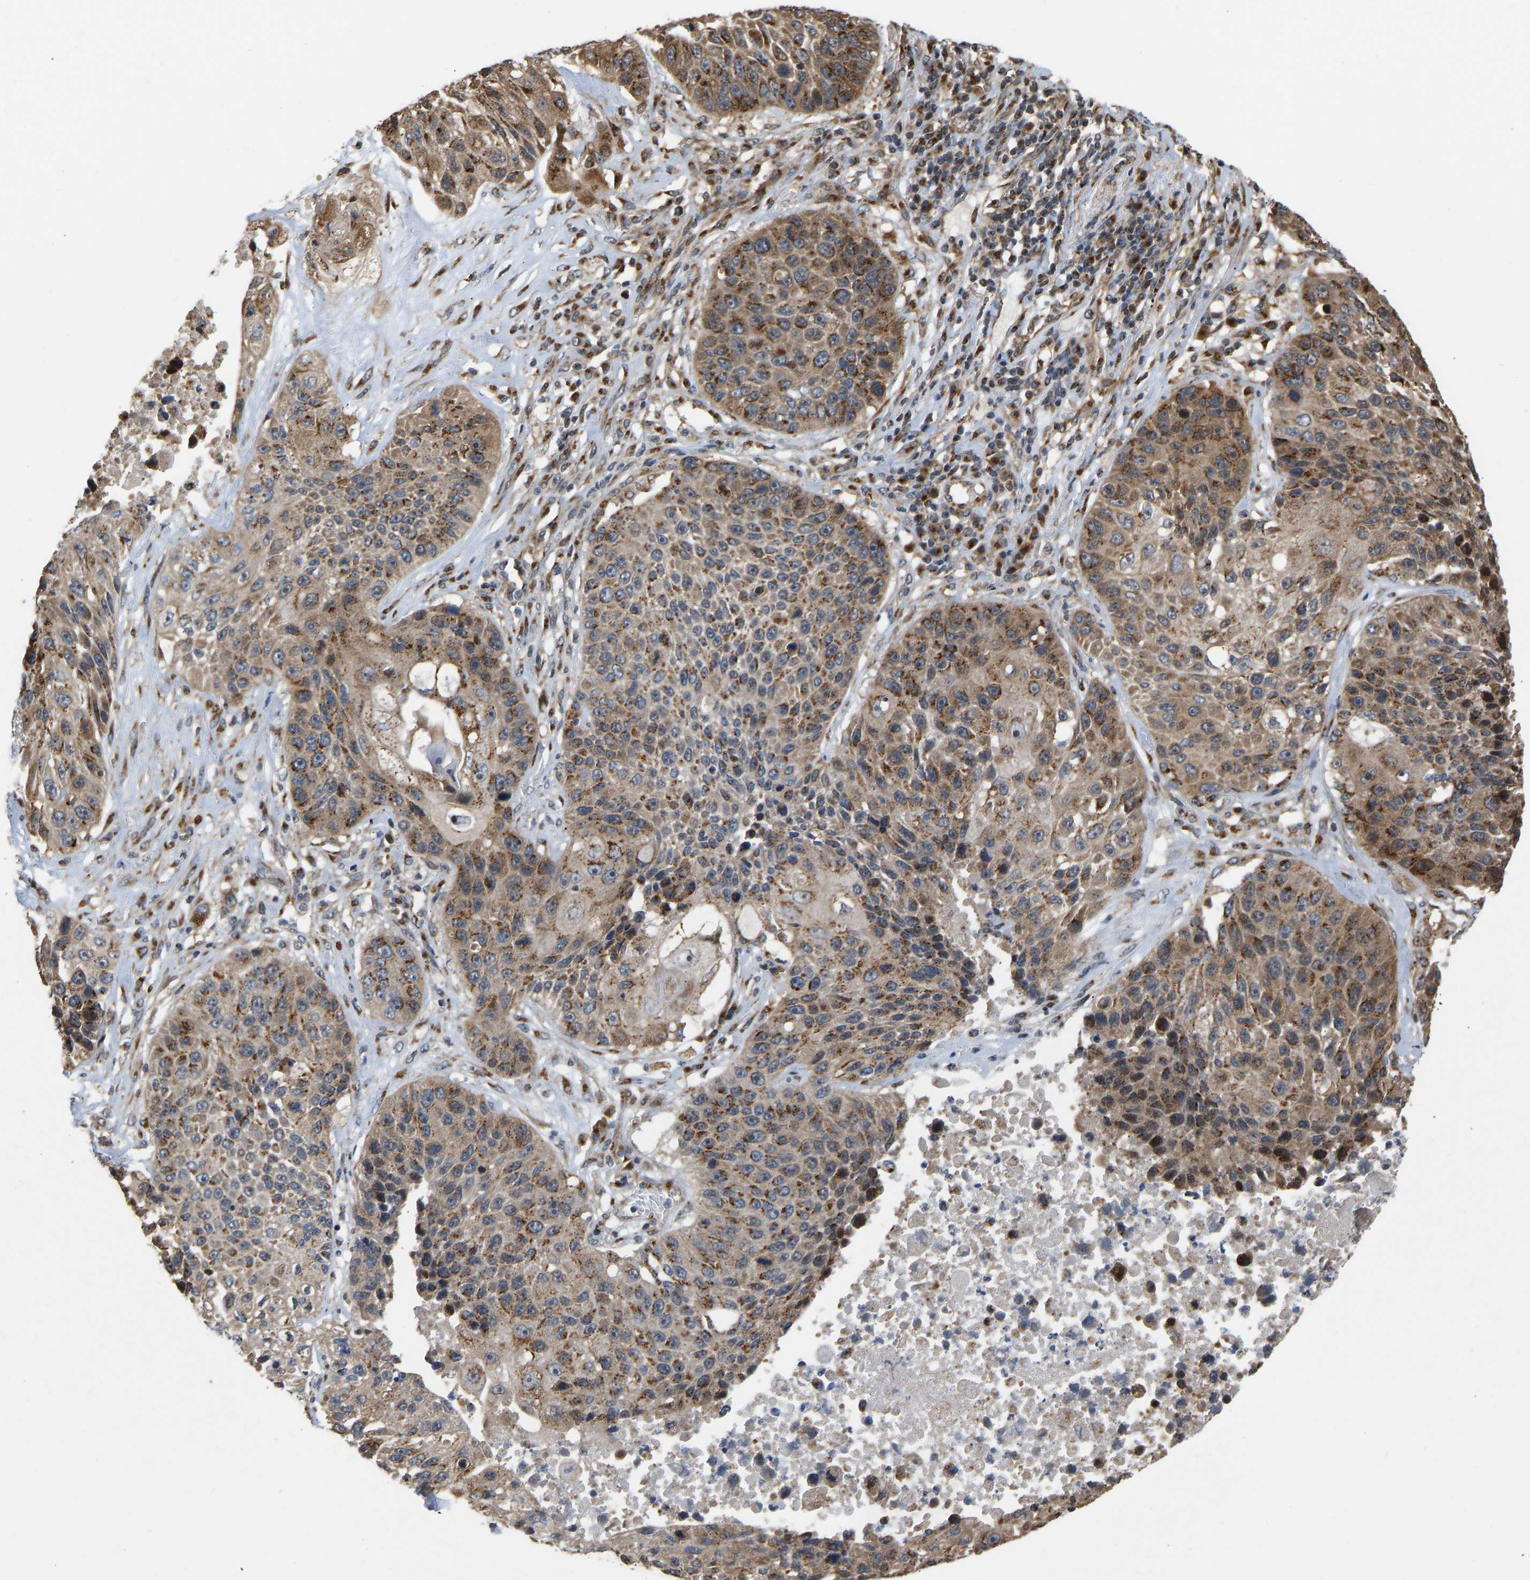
{"staining": {"intensity": "moderate", "quantity": ">75%", "location": "cytoplasmic/membranous"}, "tissue": "lung cancer", "cell_type": "Tumor cells", "image_type": "cancer", "snomed": [{"axis": "morphology", "description": "Squamous cell carcinoma, NOS"}, {"axis": "topography", "description": "Lung"}], "caption": "Approximately >75% of tumor cells in lung squamous cell carcinoma exhibit moderate cytoplasmic/membranous protein staining as visualized by brown immunohistochemical staining.", "gene": "YIPF4", "patient": {"sex": "male", "age": 61}}